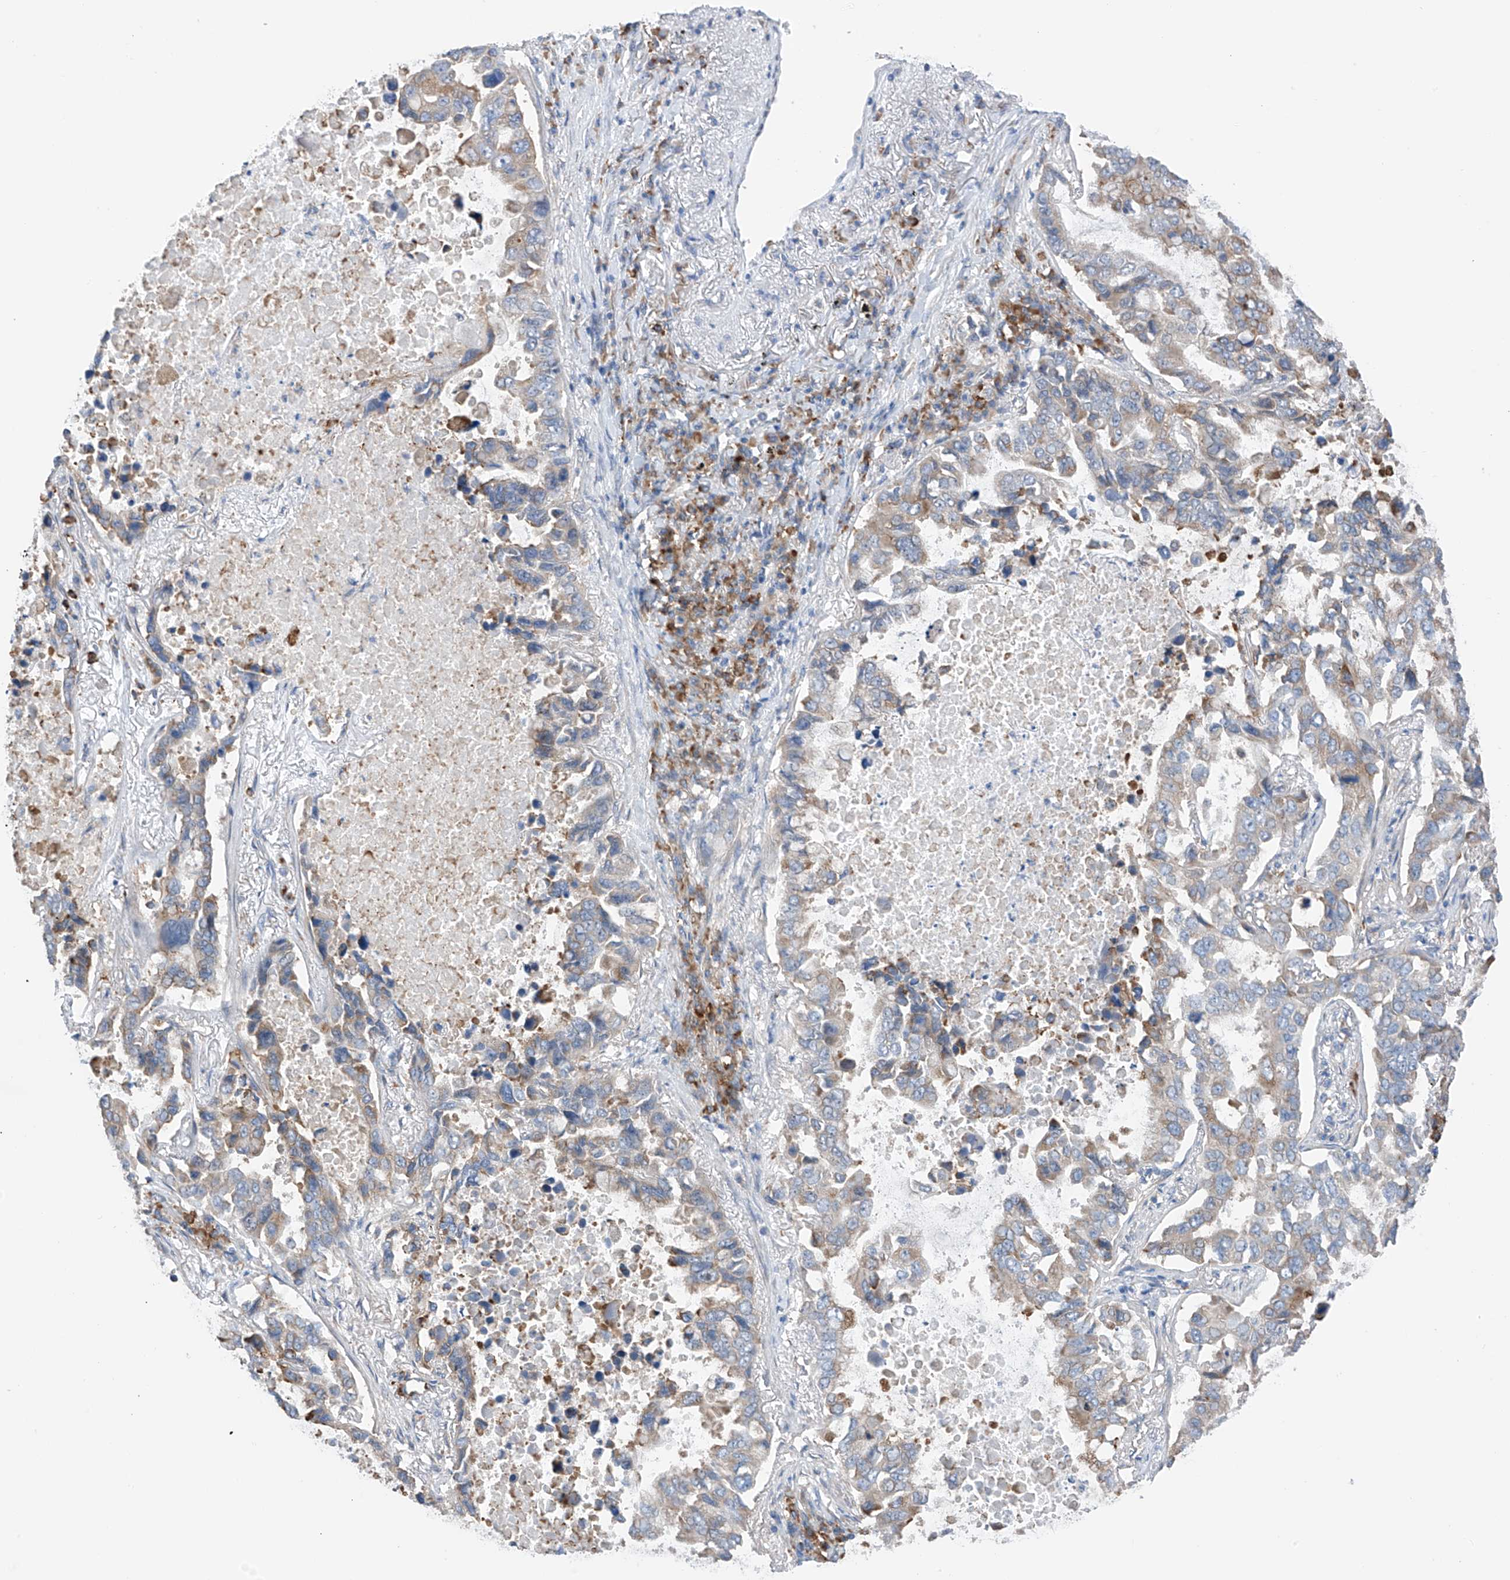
{"staining": {"intensity": "weak", "quantity": "25%-75%", "location": "cytoplasmic/membranous"}, "tissue": "lung cancer", "cell_type": "Tumor cells", "image_type": "cancer", "snomed": [{"axis": "morphology", "description": "Adenocarcinoma, NOS"}, {"axis": "topography", "description": "Lung"}], "caption": "Protein analysis of lung adenocarcinoma tissue shows weak cytoplasmic/membranous expression in about 25%-75% of tumor cells.", "gene": "REC8", "patient": {"sex": "male", "age": 64}}